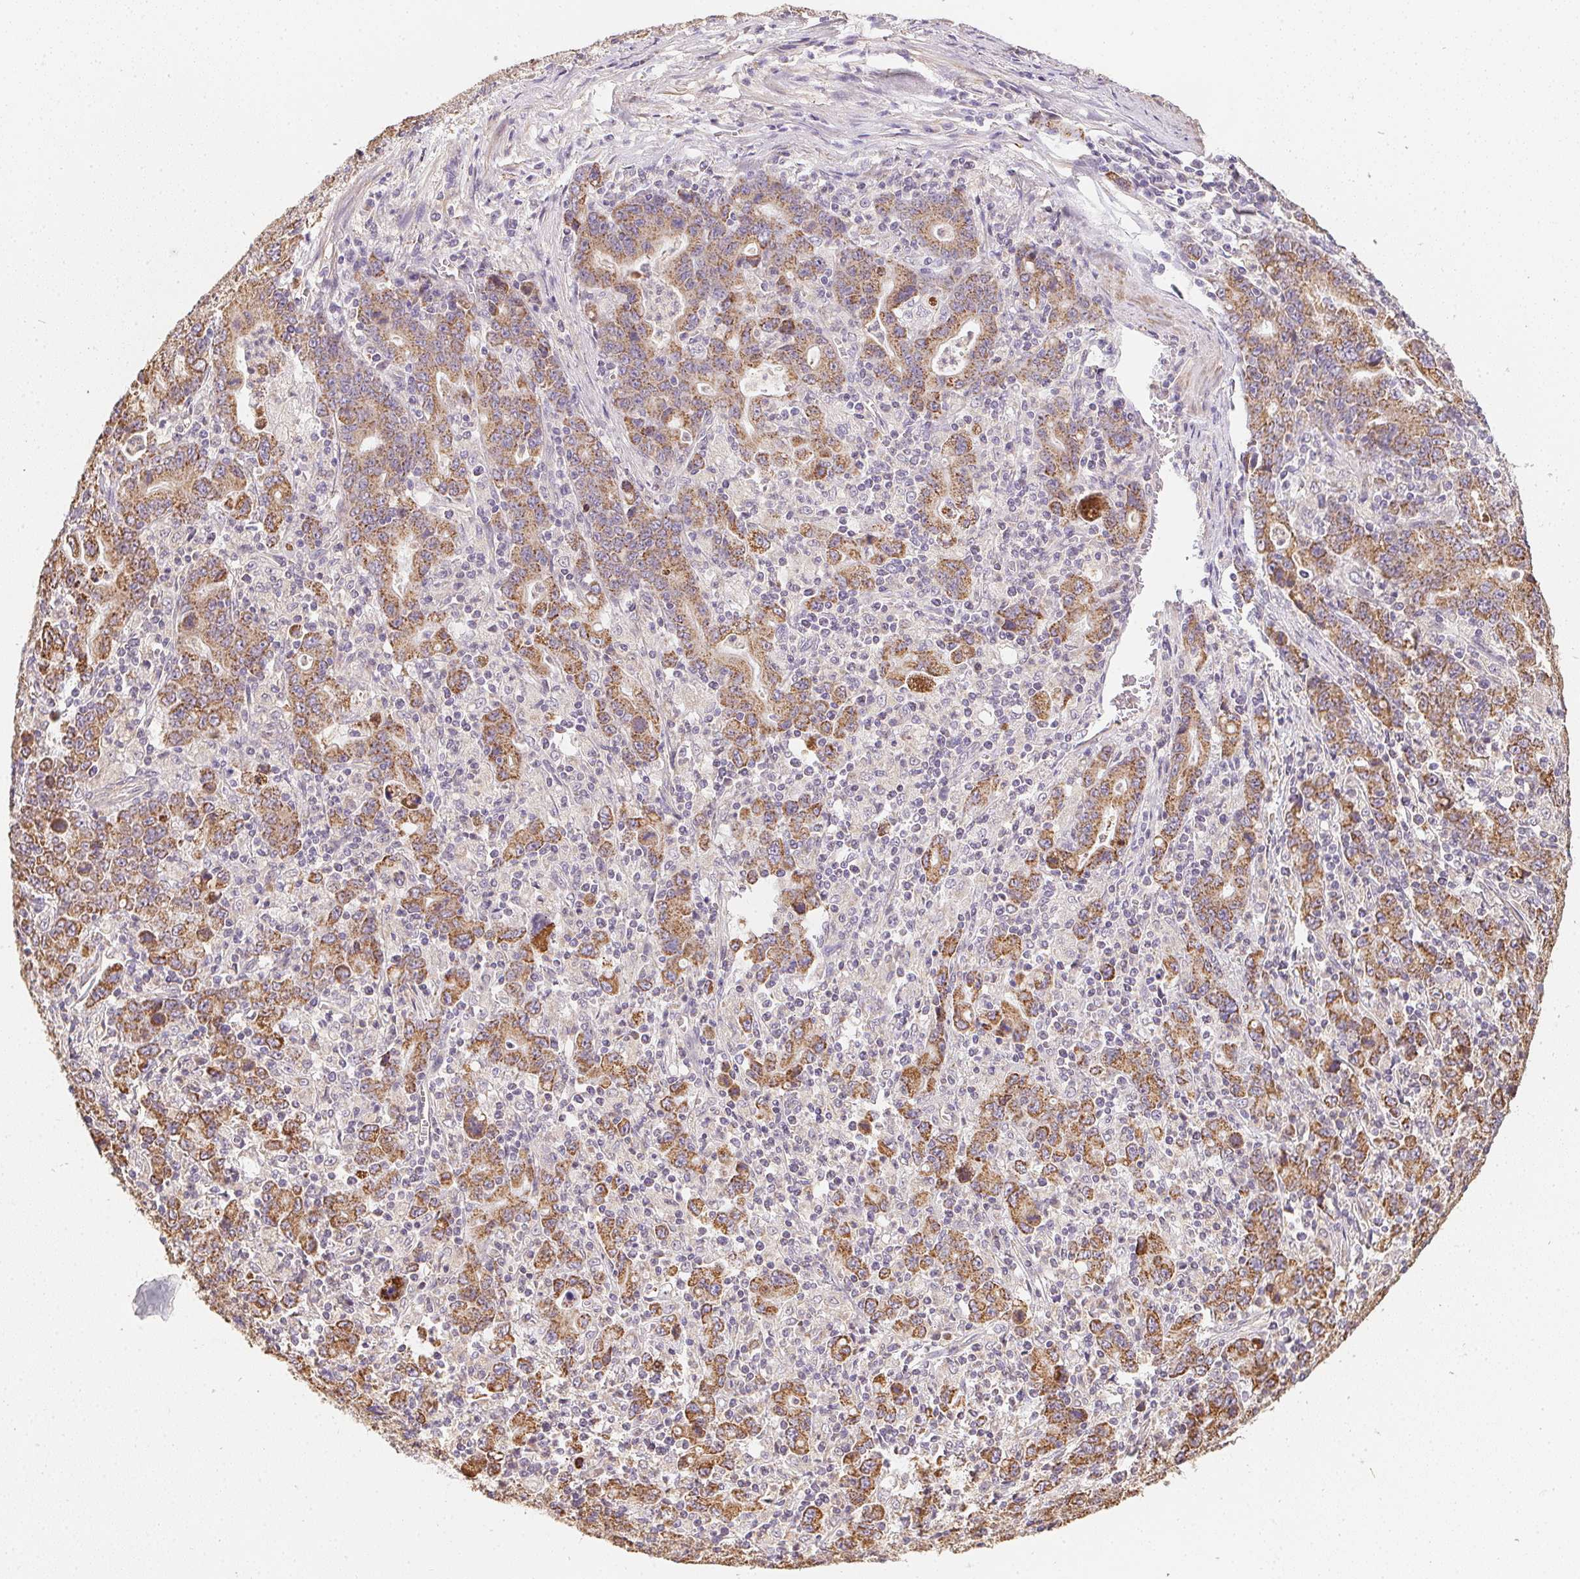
{"staining": {"intensity": "moderate", "quantity": ">75%", "location": "cytoplasmic/membranous"}, "tissue": "stomach cancer", "cell_type": "Tumor cells", "image_type": "cancer", "snomed": [{"axis": "morphology", "description": "Adenocarcinoma, NOS"}, {"axis": "topography", "description": "Stomach, upper"}], "caption": "Adenocarcinoma (stomach) stained for a protein (brown) demonstrates moderate cytoplasmic/membranous positive expression in approximately >75% of tumor cells.", "gene": "REV3L", "patient": {"sex": "male", "age": 69}}